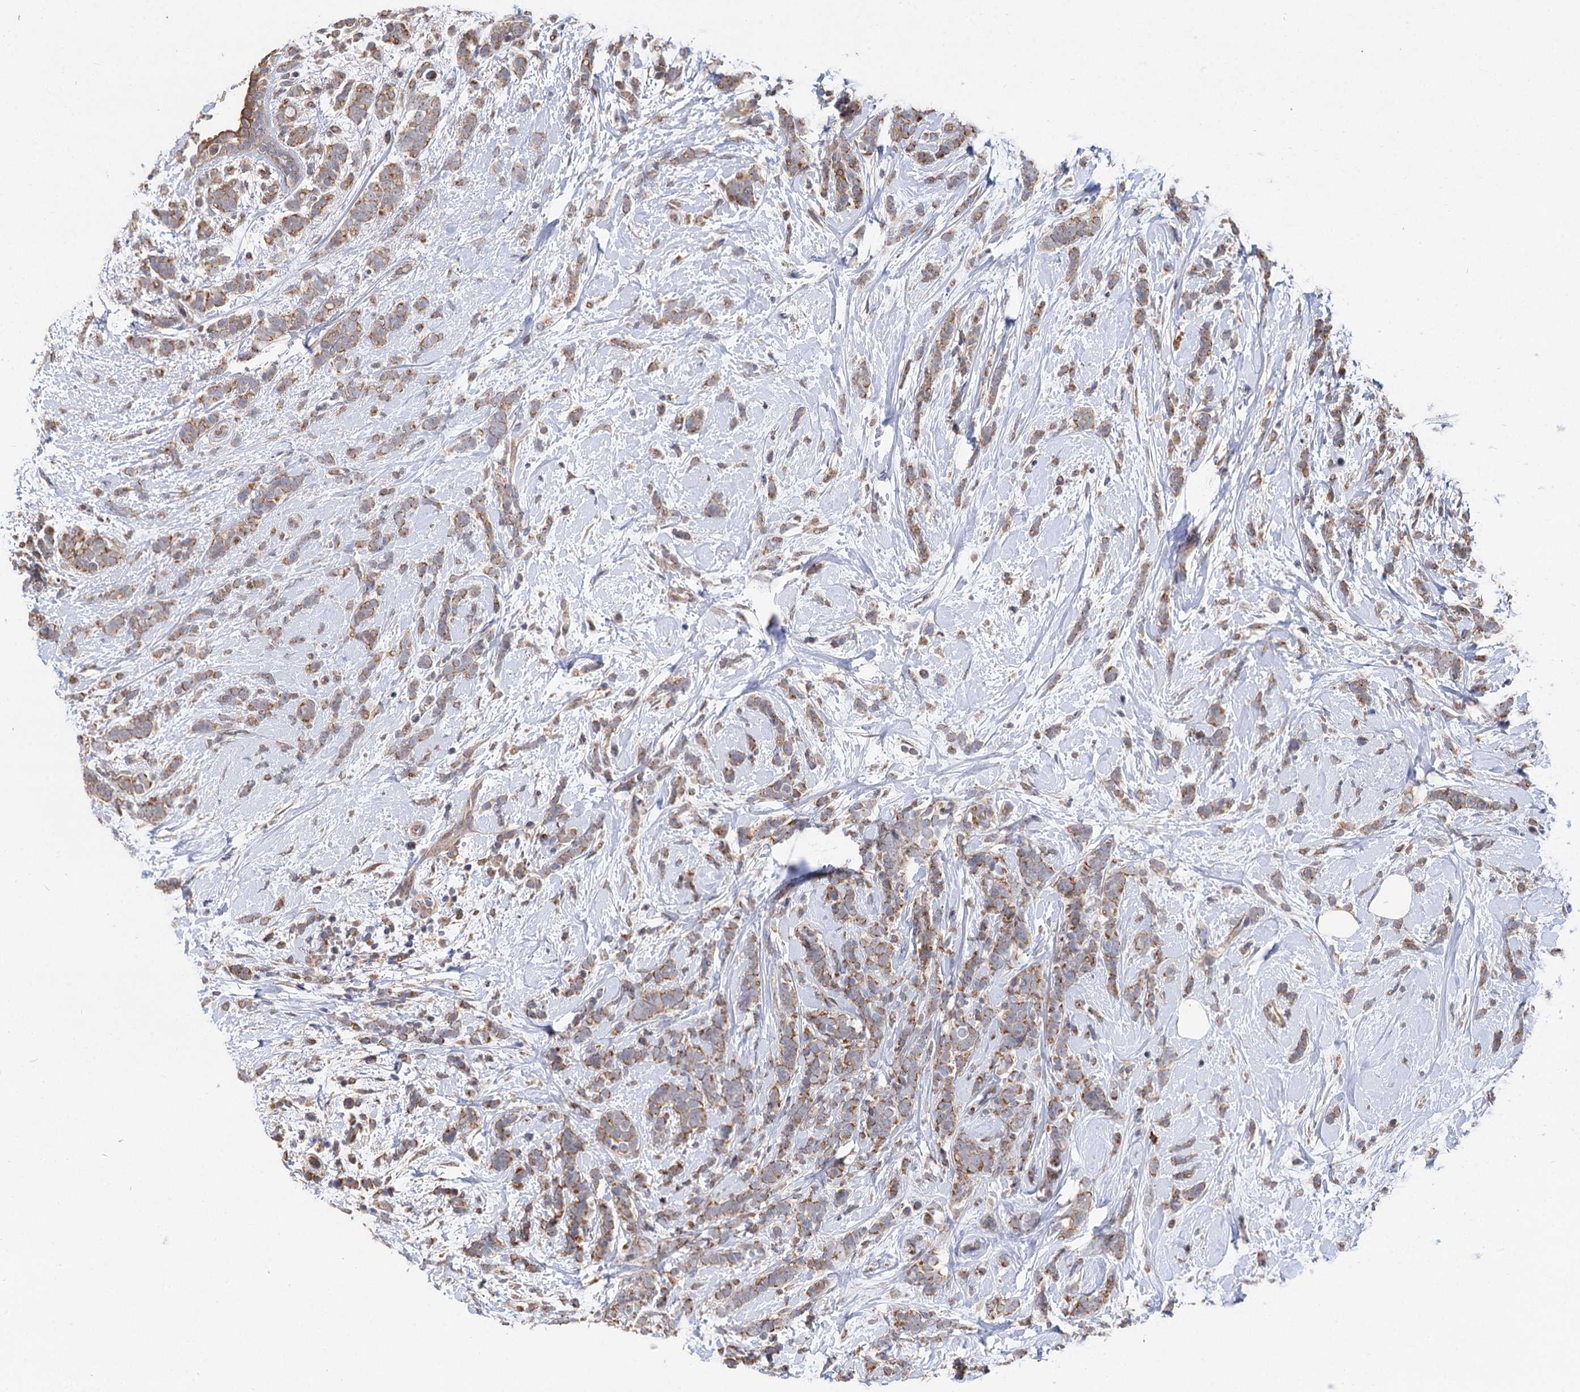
{"staining": {"intensity": "moderate", "quantity": "25%-75%", "location": "cytoplasmic/membranous"}, "tissue": "breast cancer", "cell_type": "Tumor cells", "image_type": "cancer", "snomed": [{"axis": "morphology", "description": "Lobular carcinoma"}, {"axis": "topography", "description": "Breast"}], "caption": "Immunohistochemistry of breast lobular carcinoma reveals medium levels of moderate cytoplasmic/membranous positivity in about 25%-75% of tumor cells.", "gene": "FBXW8", "patient": {"sex": "female", "age": 58}}